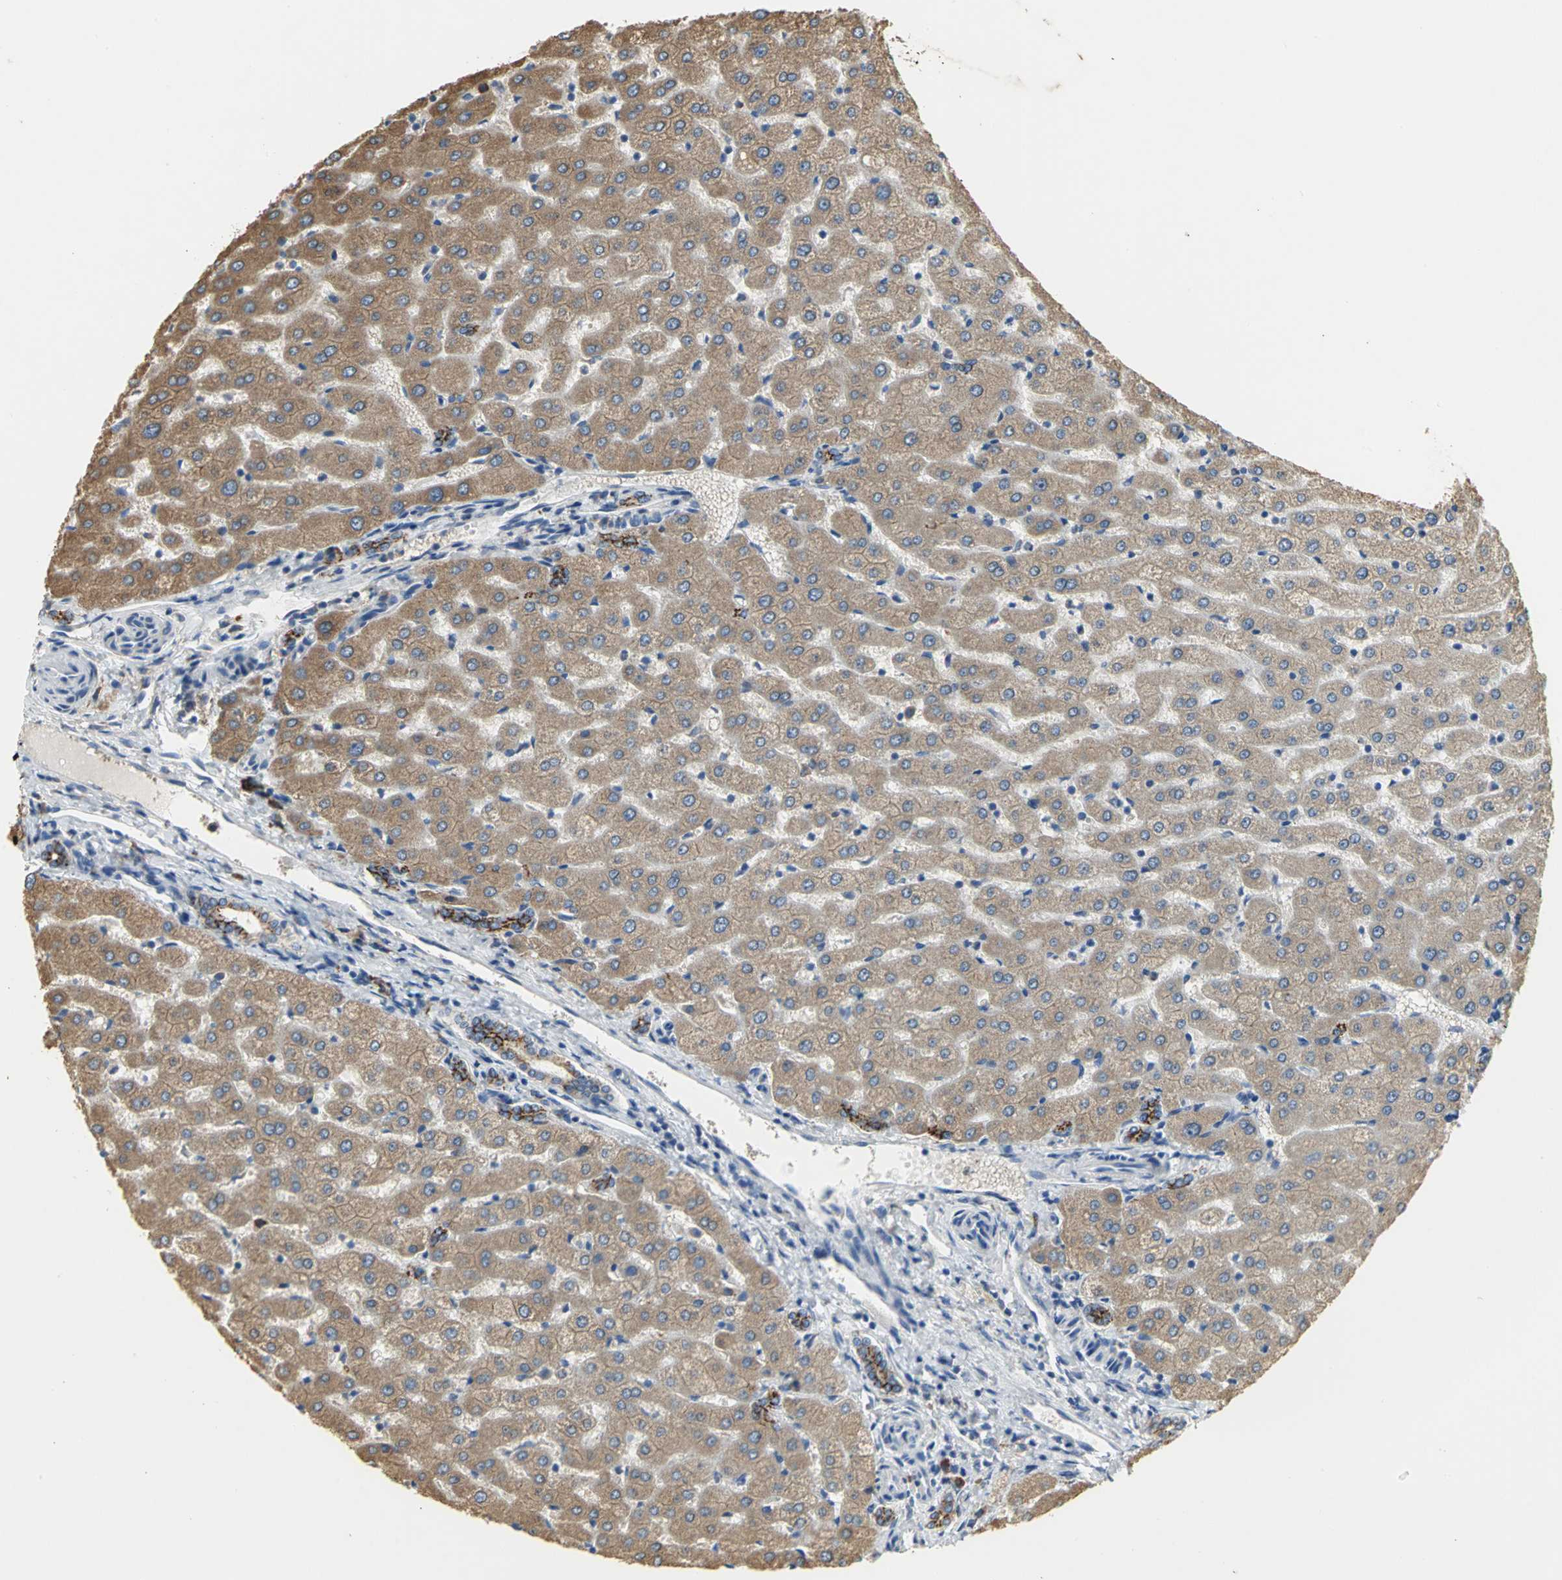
{"staining": {"intensity": "negative", "quantity": "none", "location": "none"}, "tissue": "liver", "cell_type": "Cholangiocytes", "image_type": "normal", "snomed": [{"axis": "morphology", "description": "Normal tissue, NOS"}, {"axis": "morphology", "description": "Fibrosis, NOS"}, {"axis": "topography", "description": "Liver"}], "caption": "Cholangiocytes show no significant expression in benign liver. (Immunohistochemistry (ihc), brightfield microscopy, high magnification).", "gene": "SDF2L1", "patient": {"sex": "female", "age": 29}}